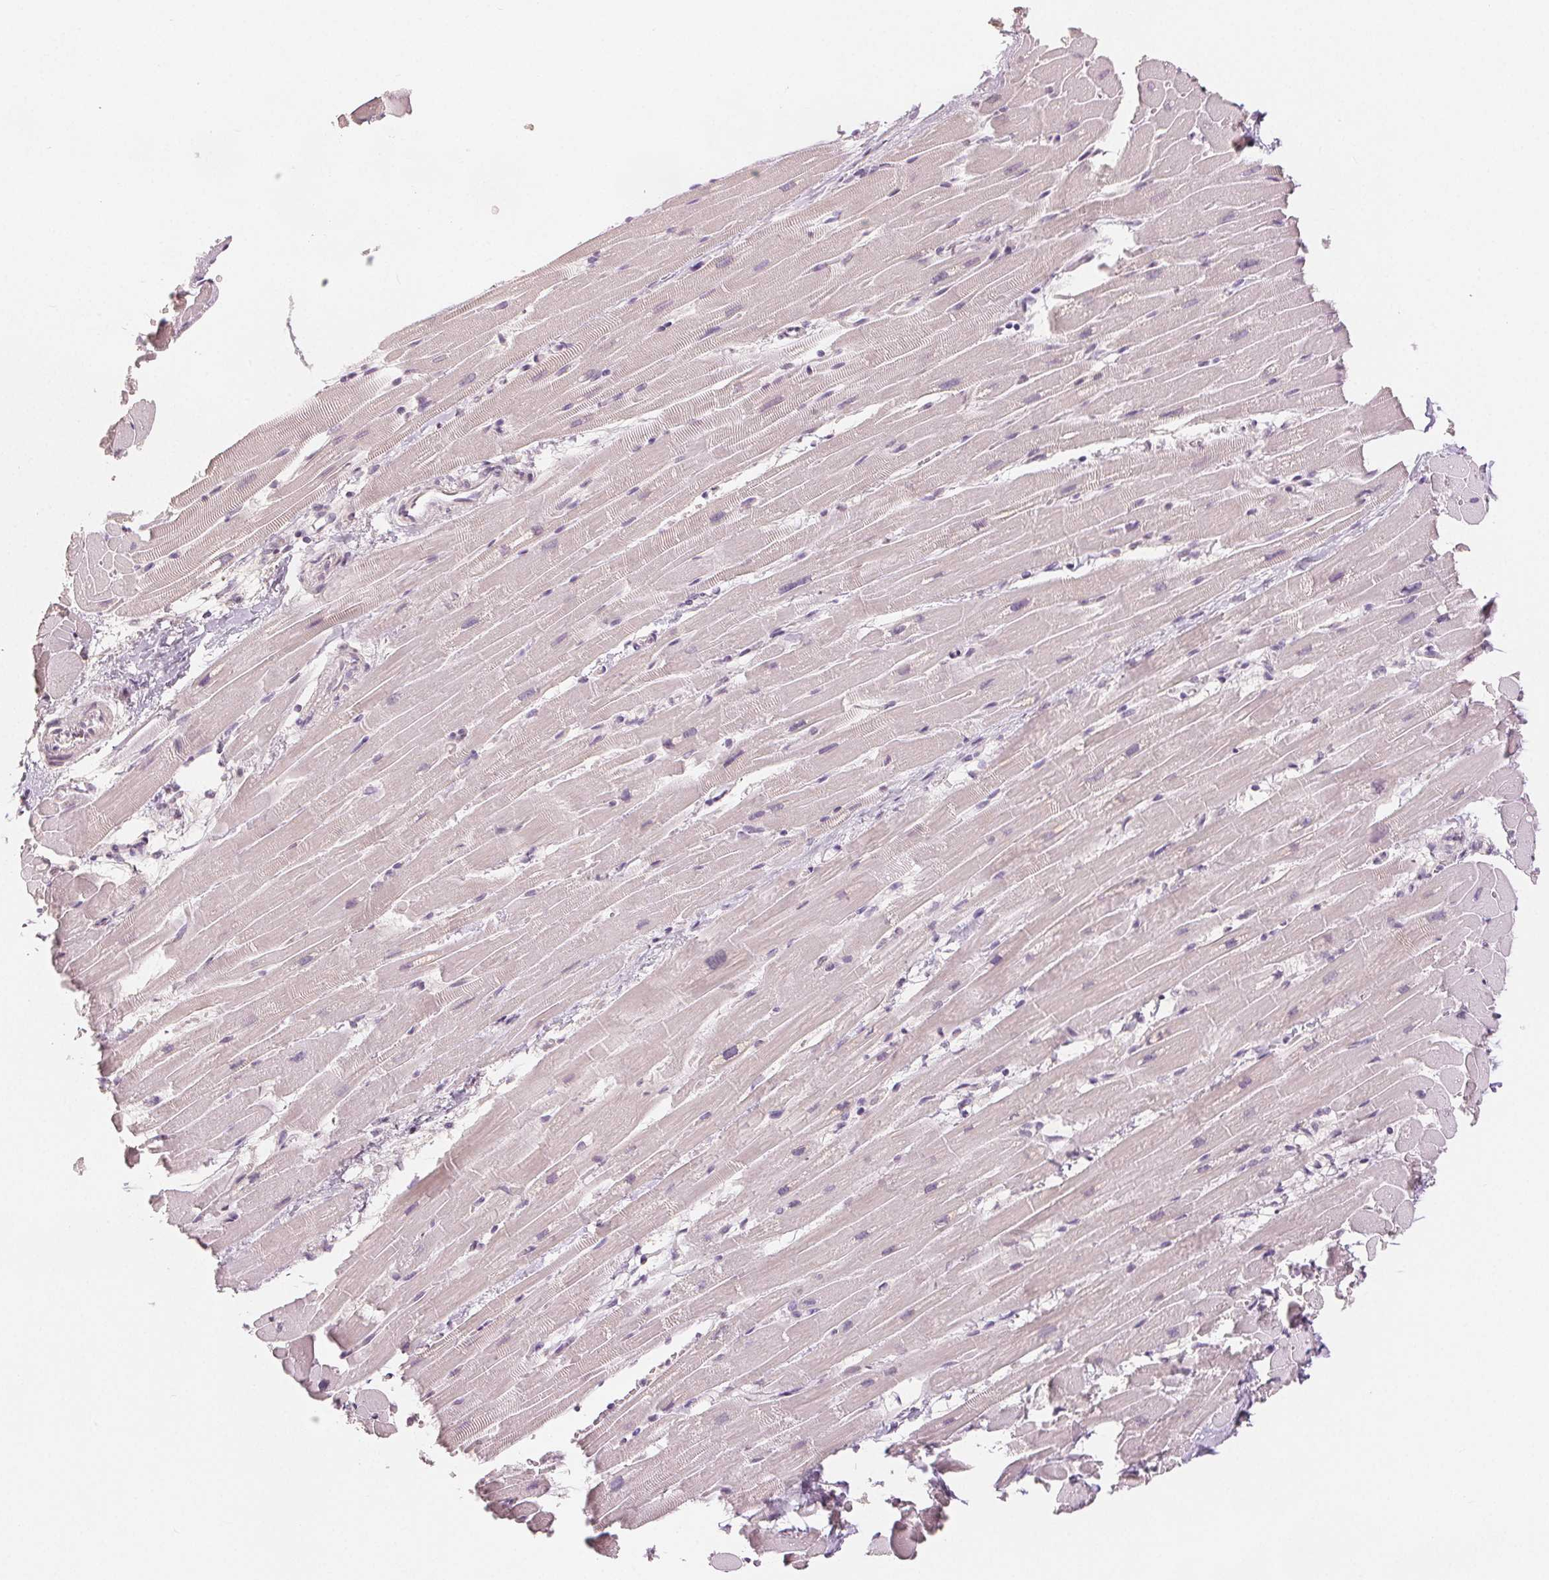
{"staining": {"intensity": "negative", "quantity": "none", "location": "none"}, "tissue": "heart muscle", "cell_type": "Cardiomyocytes", "image_type": "normal", "snomed": [{"axis": "morphology", "description": "Normal tissue, NOS"}, {"axis": "topography", "description": "Heart"}], "caption": "IHC histopathology image of benign heart muscle stained for a protein (brown), which demonstrates no expression in cardiomyocytes.", "gene": "SLC27A5", "patient": {"sex": "male", "age": 37}}